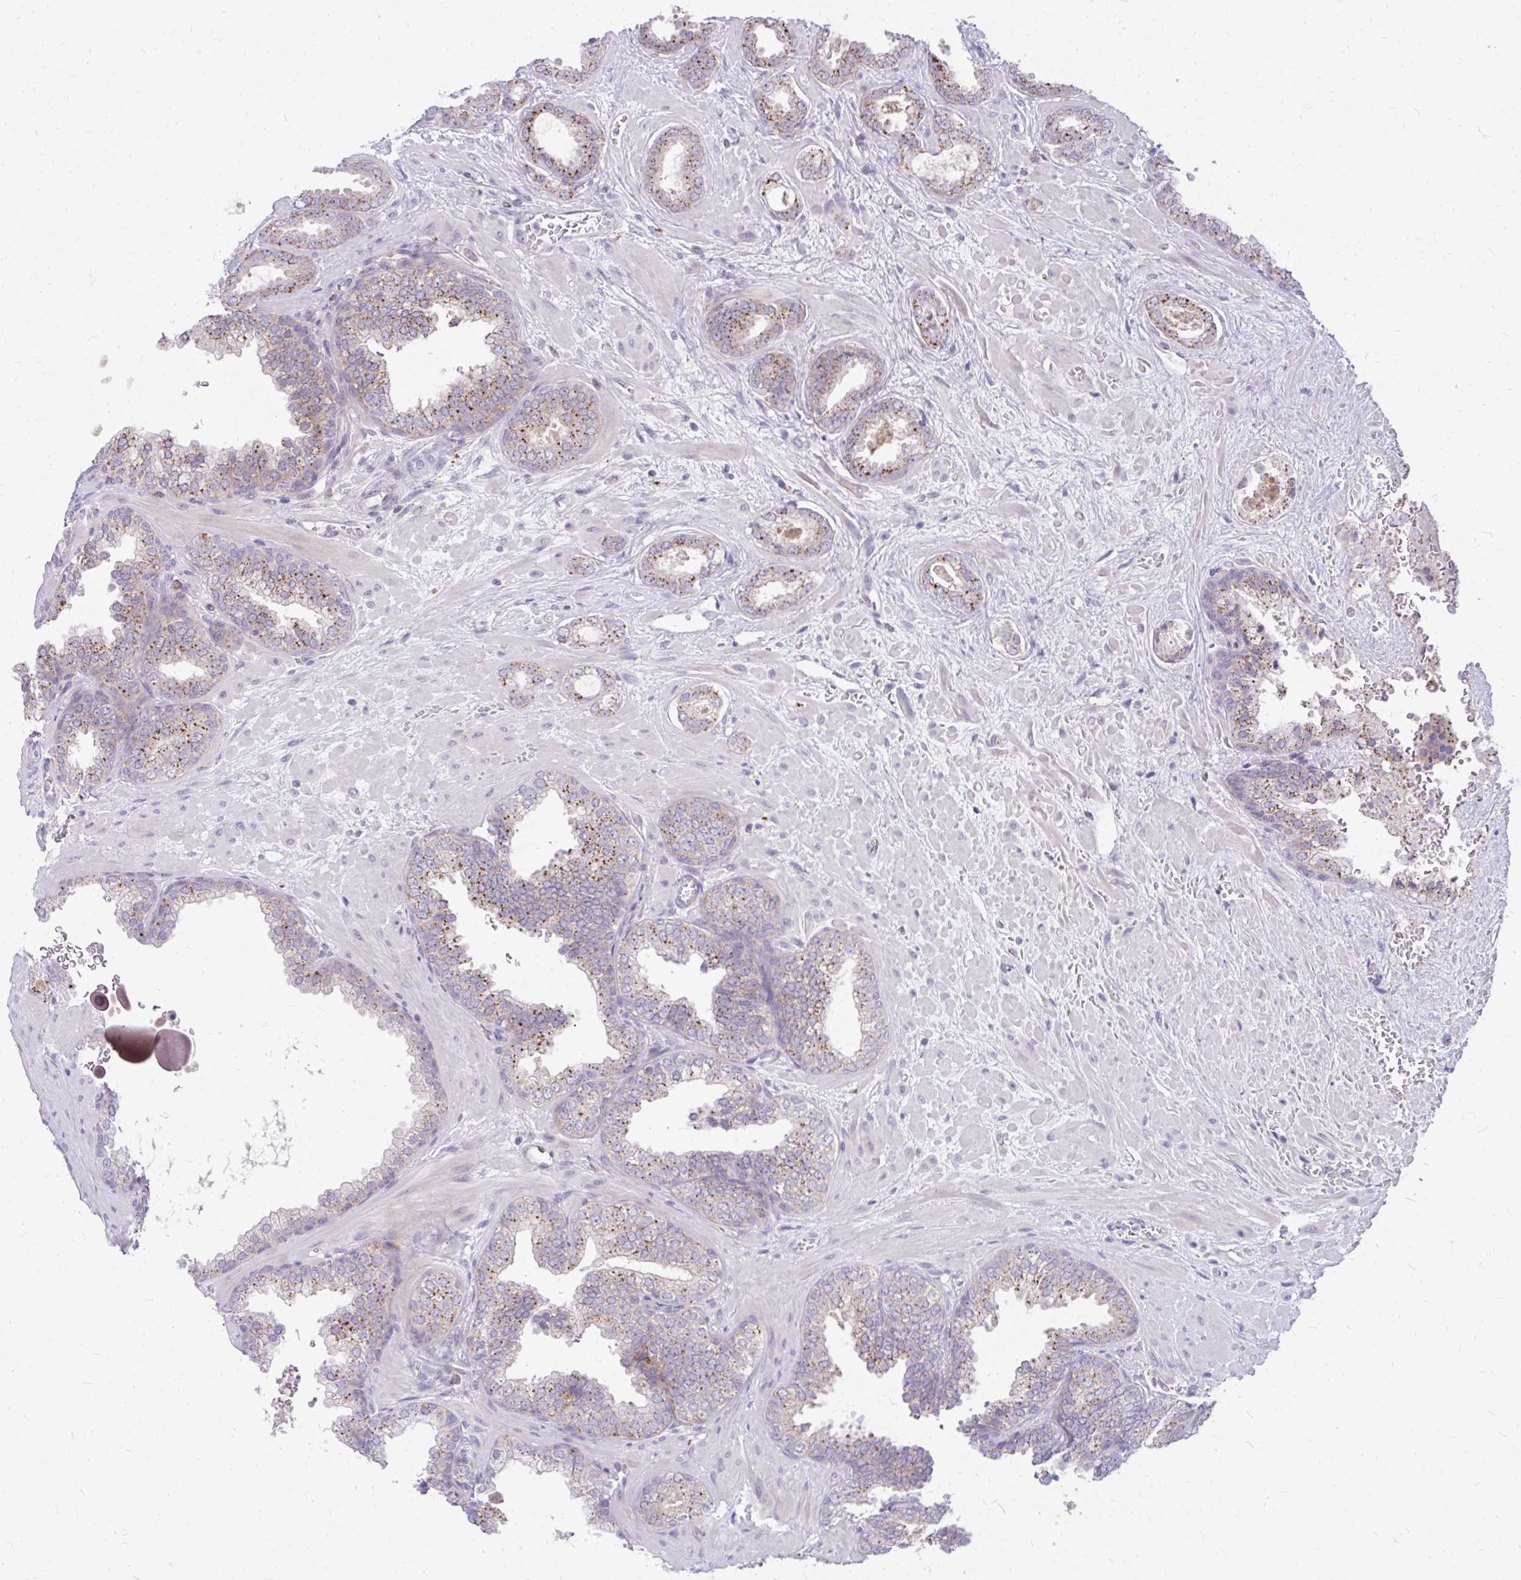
{"staining": {"intensity": "moderate", "quantity": "25%-75%", "location": "cytoplasmic/membranous"}, "tissue": "prostate cancer", "cell_type": "Tumor cells", "image_type": "cancer", "snomed": [{"axis": "morphology", "description": "Adenocarcinoma, High grade"}, {"axis": "topography", "description": "Prostate"}], "caption": "Brown immunohistochemical staining in human prostate cancer (high-grade adenocarcinoma) shows moderate cytoplasmic/membranous staining in about 25%-75% of tumor cells.", "gene": "ZSCAN25", "patient": {"sex": "male", "age": 58}}